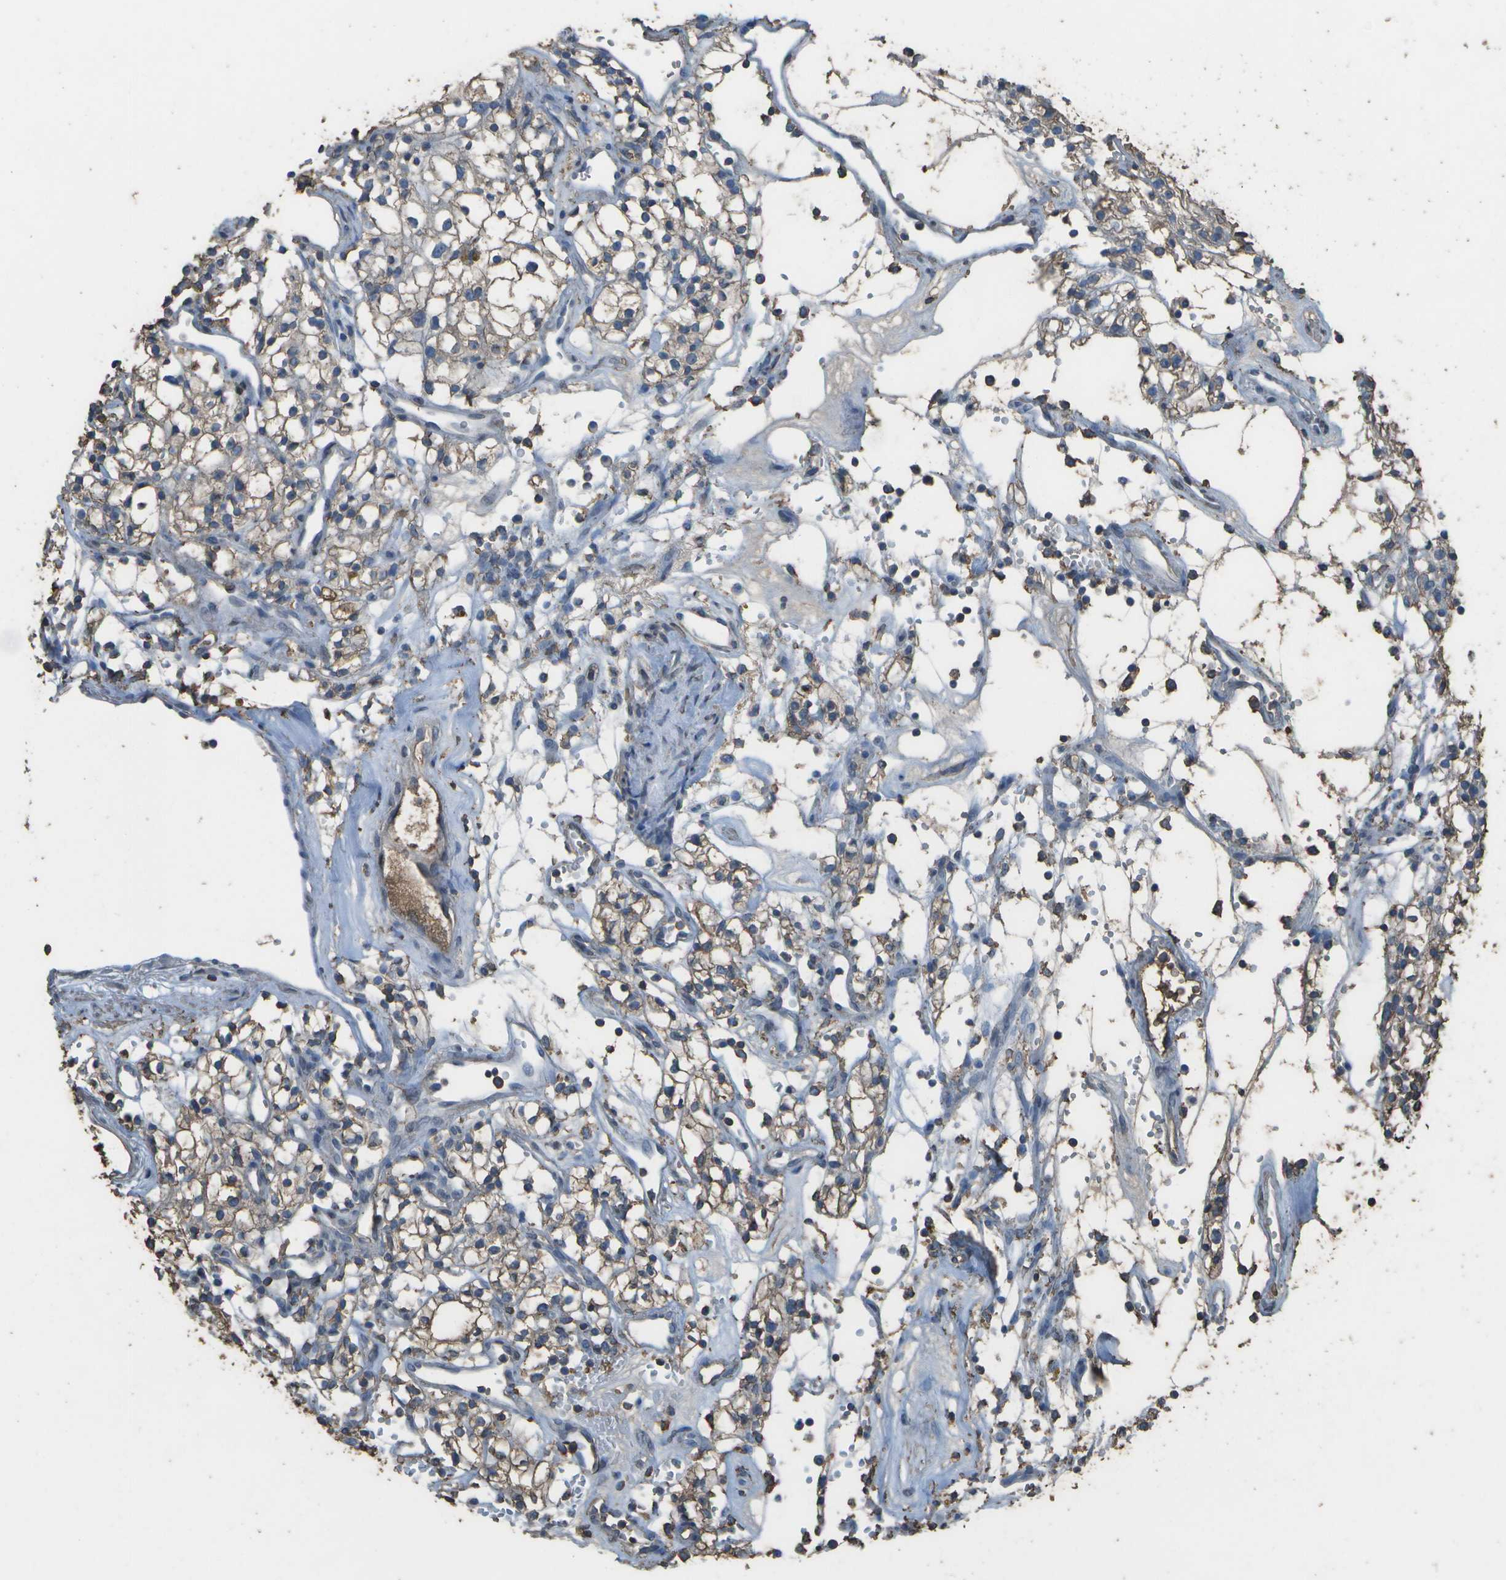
{"staining": {"intensity": "weak", "quantity": "25%-75%", "location": "cytoplasmic/membranous"}, "tissue": "renal cancer", "cell_type": "Tumor cells", "image_type": "cancer", "snomed": [{"axis": "morphology", "description": "Adenocarcinoma, NOS"}, {"axis": "topography", "description": "Kidney"}], "caption": "Adenocarcinoma (renal) stained with IHC exhibits weak cytoplasmic/membranous expression in approximately 25%-75% of tumor cells. The protein of interest is stained brown, and the nuclei are stained in blue (DAB IHC with brightfield microscopy, high magnification).", "gene": "CYP4F11", "patient": {"sex": "male", "age": 59}}